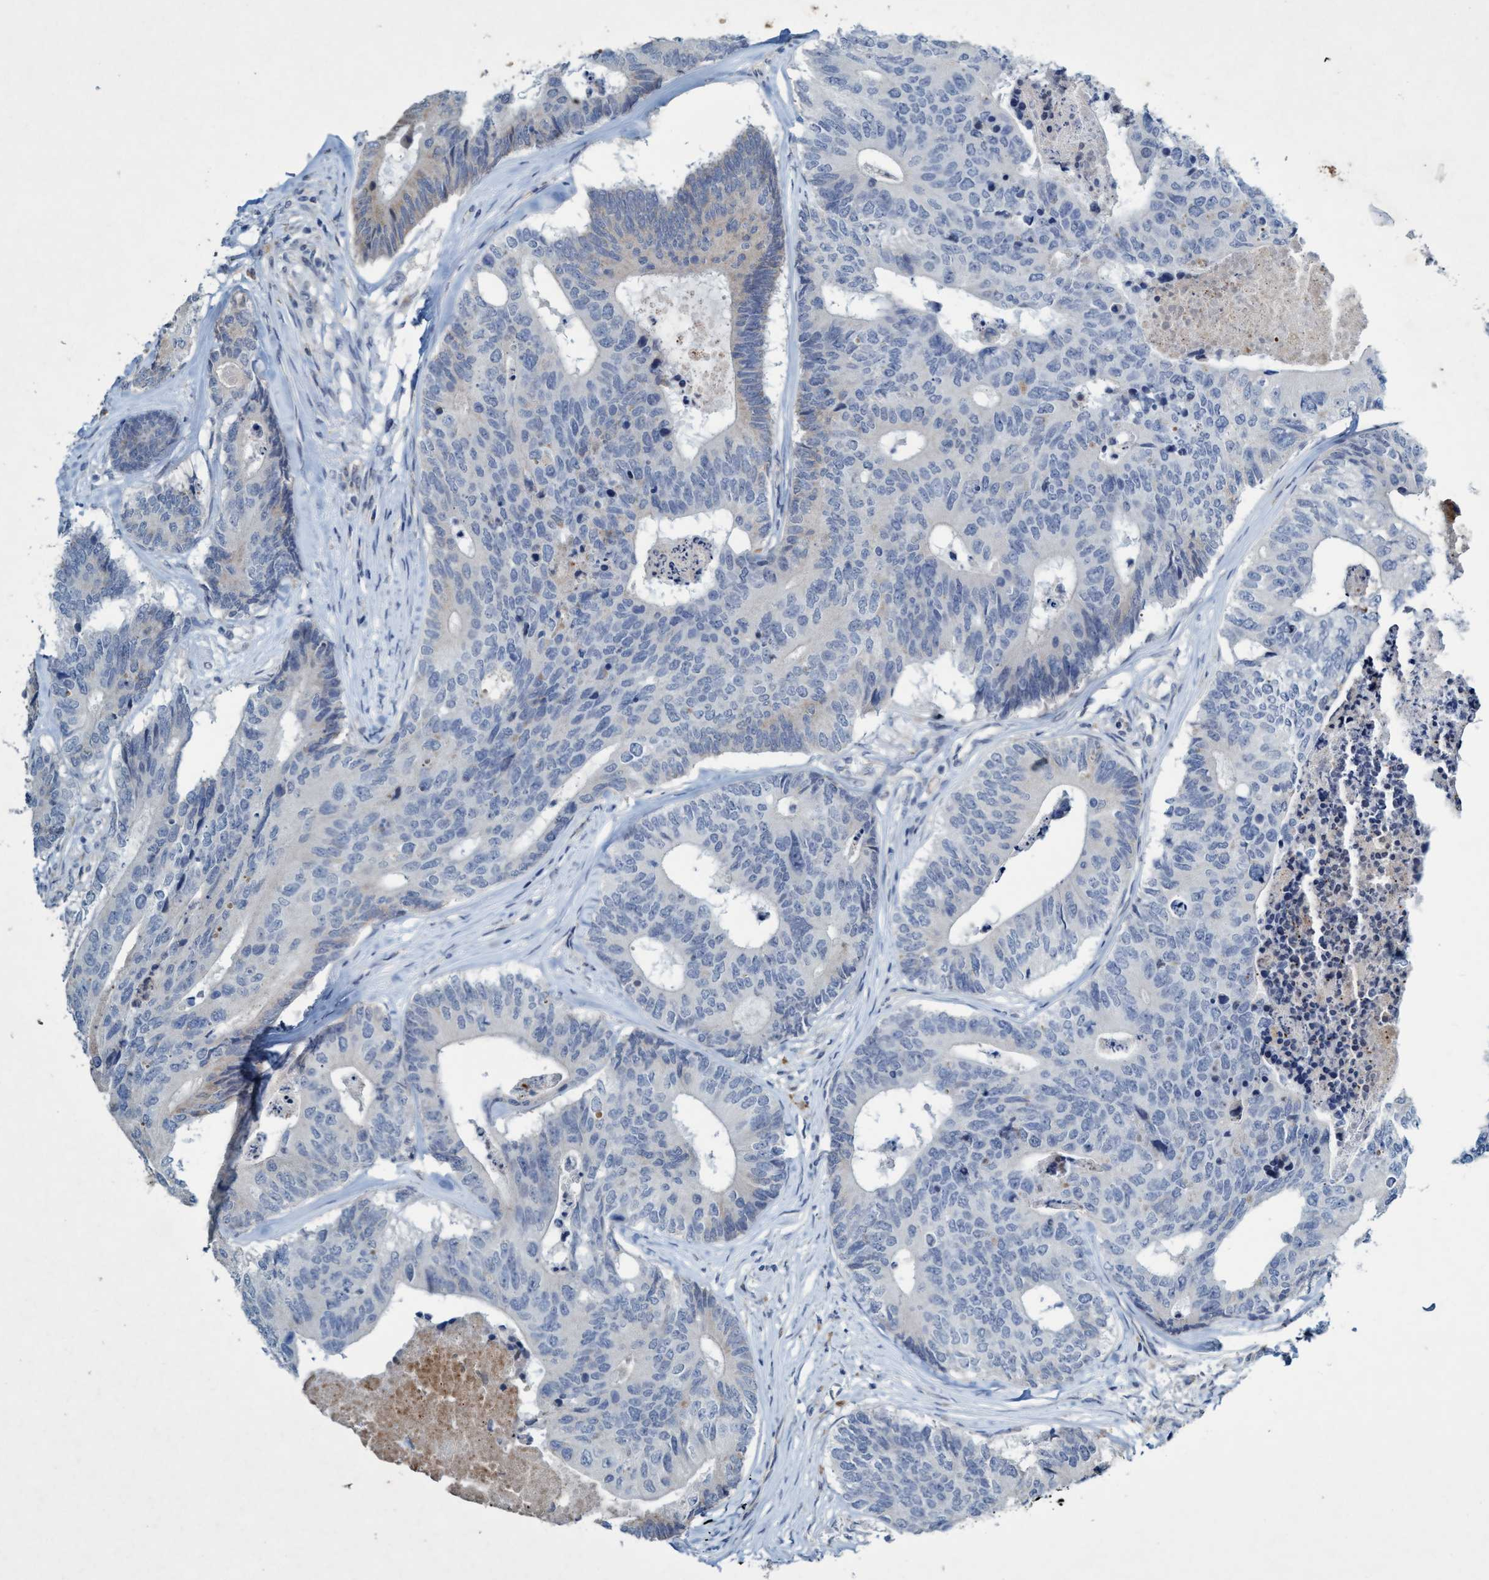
{"staining": {"intensity": "negative", "quantity": "none", "location": "none"}, "tissue": "colorectal cancer", "cell_type": "Tumor cells", "image_type": "cancer", "snomed": [{"axis": "morphology", "description": "Adenocarcinoma, NOS"}, {"axis": "topography", "description": "Colon"}], "caption": "An image of colorectal cancer stained for a protein reveals no brown staining in tumor cells.", "gene": "RNF208", "patient": {"sex": "female", "age": 67}}